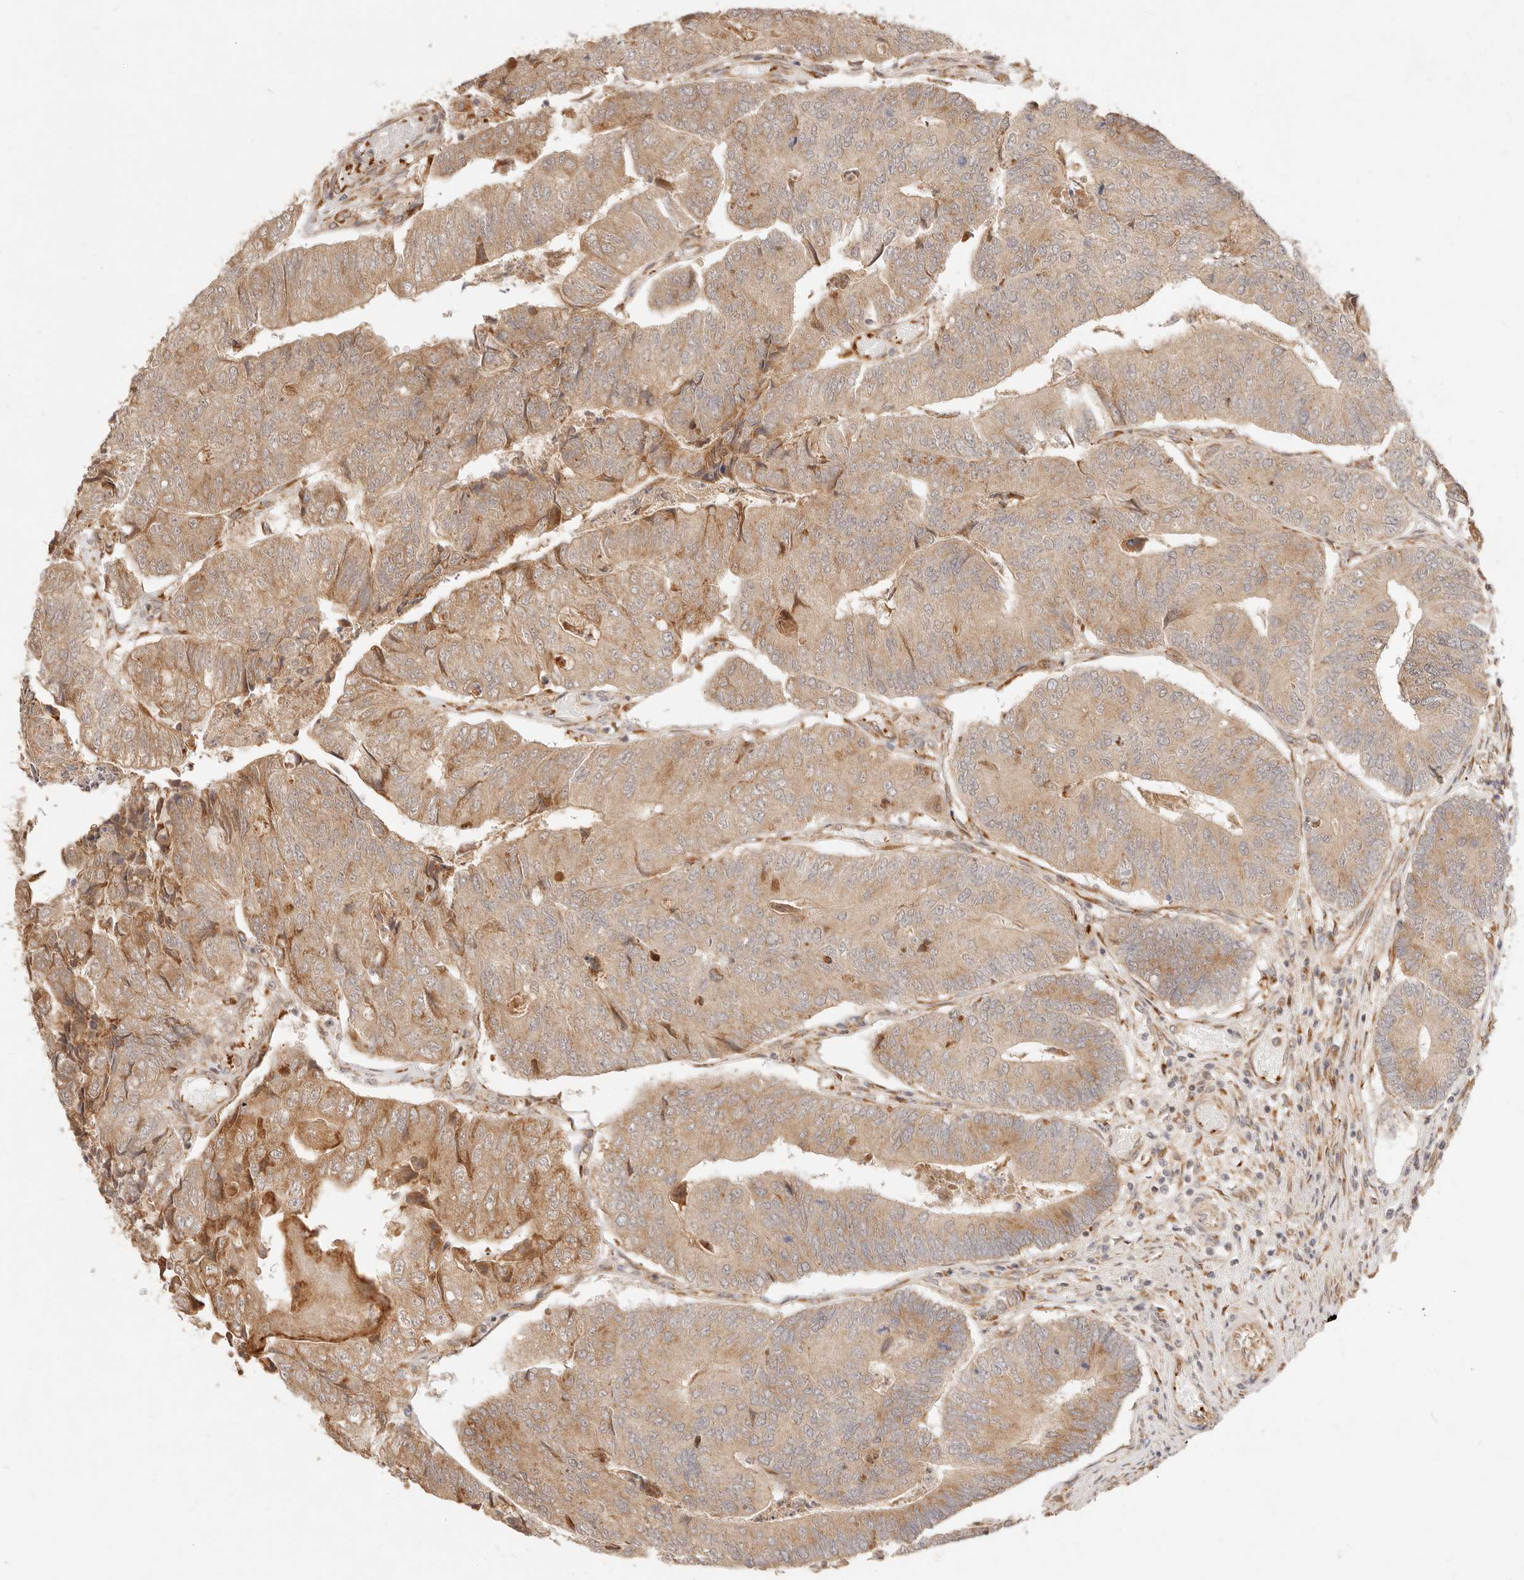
{"staining": {"intensity": "moderate", "quantity": ">75%", "location": "cytoplasmic/membranous"}, "tissue": "colorectal cancer", "cell_type": "Tumor cells", "image_type": "cancer", "snomed": [{"axis": "morphology", "description": "Adenocarcinoma, NOS"}, {"axis": "topography", "description": "Colon"}], "caption": "Immunohistochemistry (IHC) micrograph of human colorectal cancer stained for a protein (brown), which displays medium levels of moderate cytoplasmic/membranous expression in about >75% of tumor cells.", "gene": "UBXN10", "patient": {"sex": "female", "age": 67}}